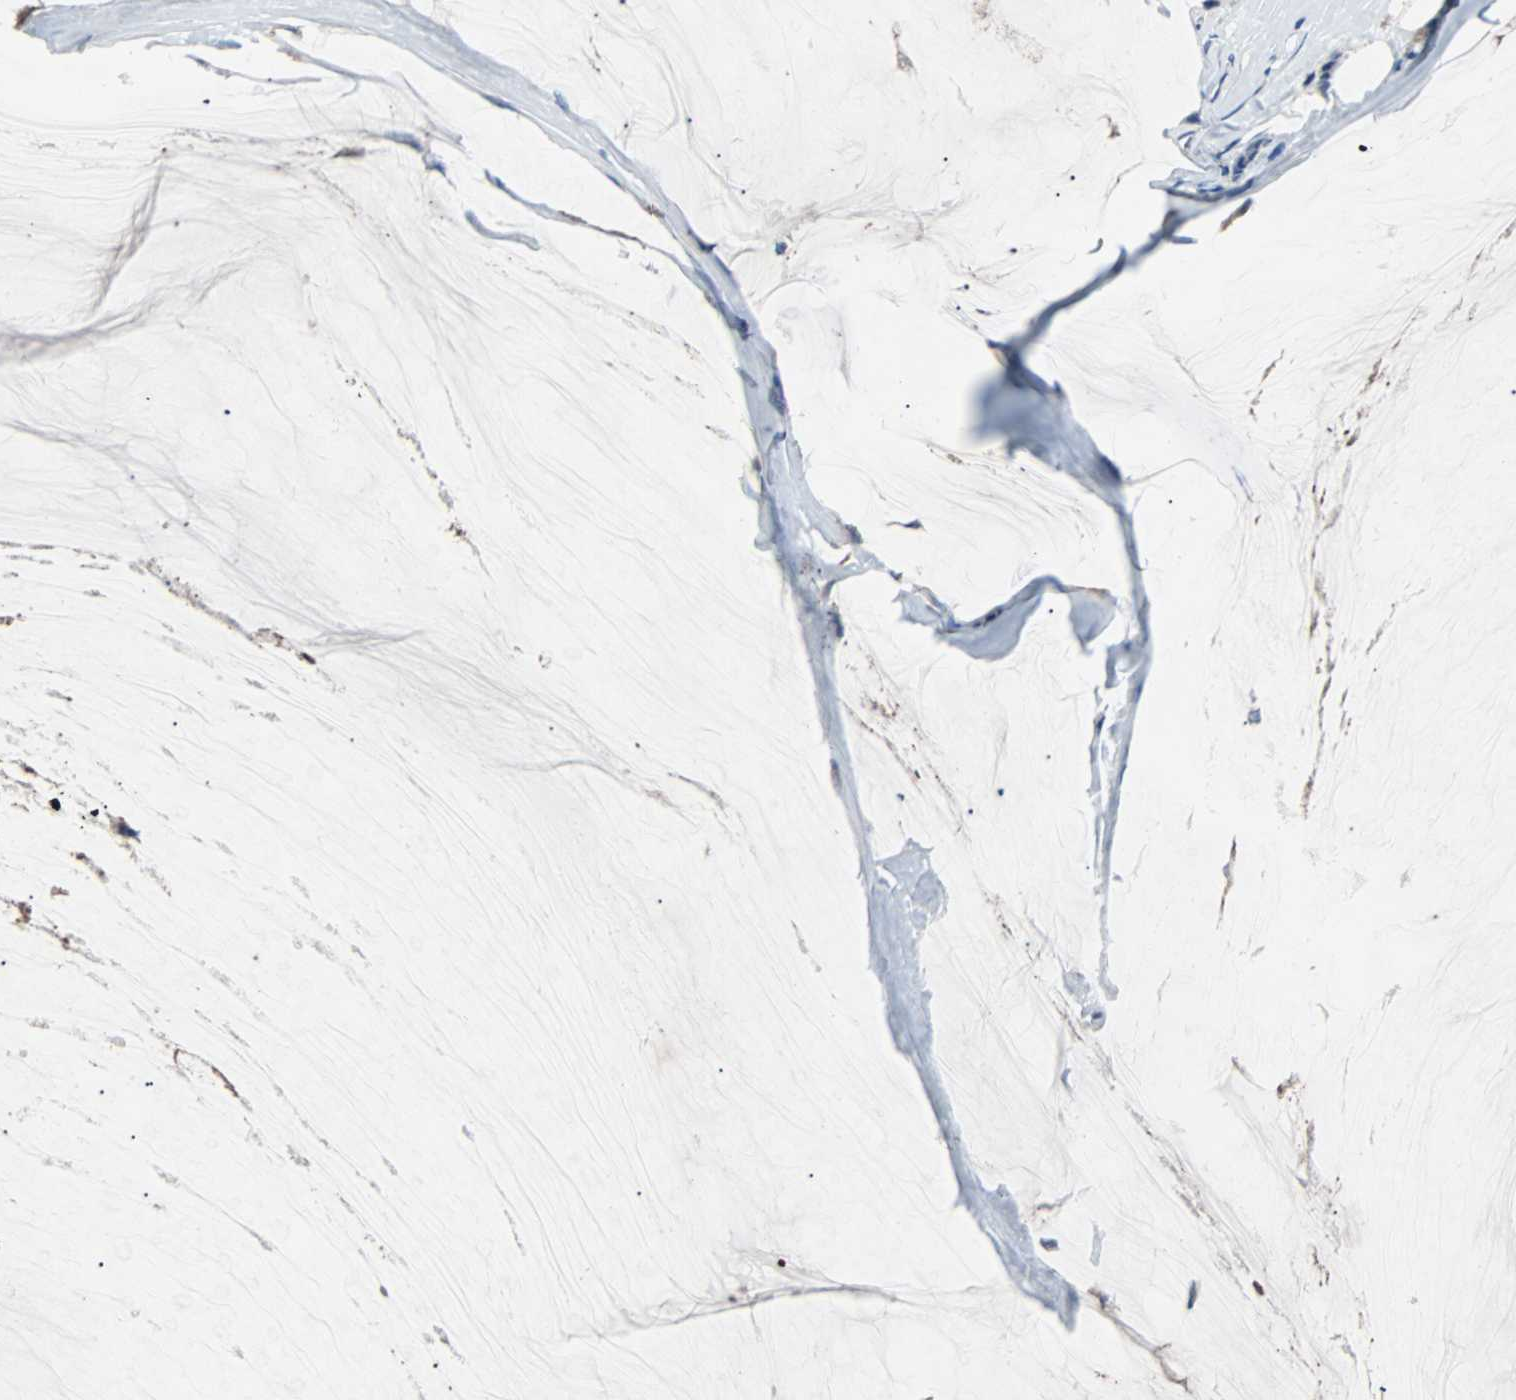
{"staining": {"intensity": "moderate", "quantity": ">75%", "location": "cytoplasmic/membranous"}, "tissue": "ovarian cancer", "cell_type": "Tumor cells", "image_type": "cancer", "snomed": [{"axis": "morphology", "description": "Cystadenocarcinoma, mucinous, NOS"}, {"axis": "topography", "description": "Ovary"}], "caption": "Ovarian cancer (mucinous cystadenocarcinoma) stained with DAB immunohistochemistry (IHC) shows medium levels of moderate cytoplasmic/membranous positivity in approximately >75% of tumor cells.", "gene": "PAK1", "patient": {"sex": "female", "age": 39}}